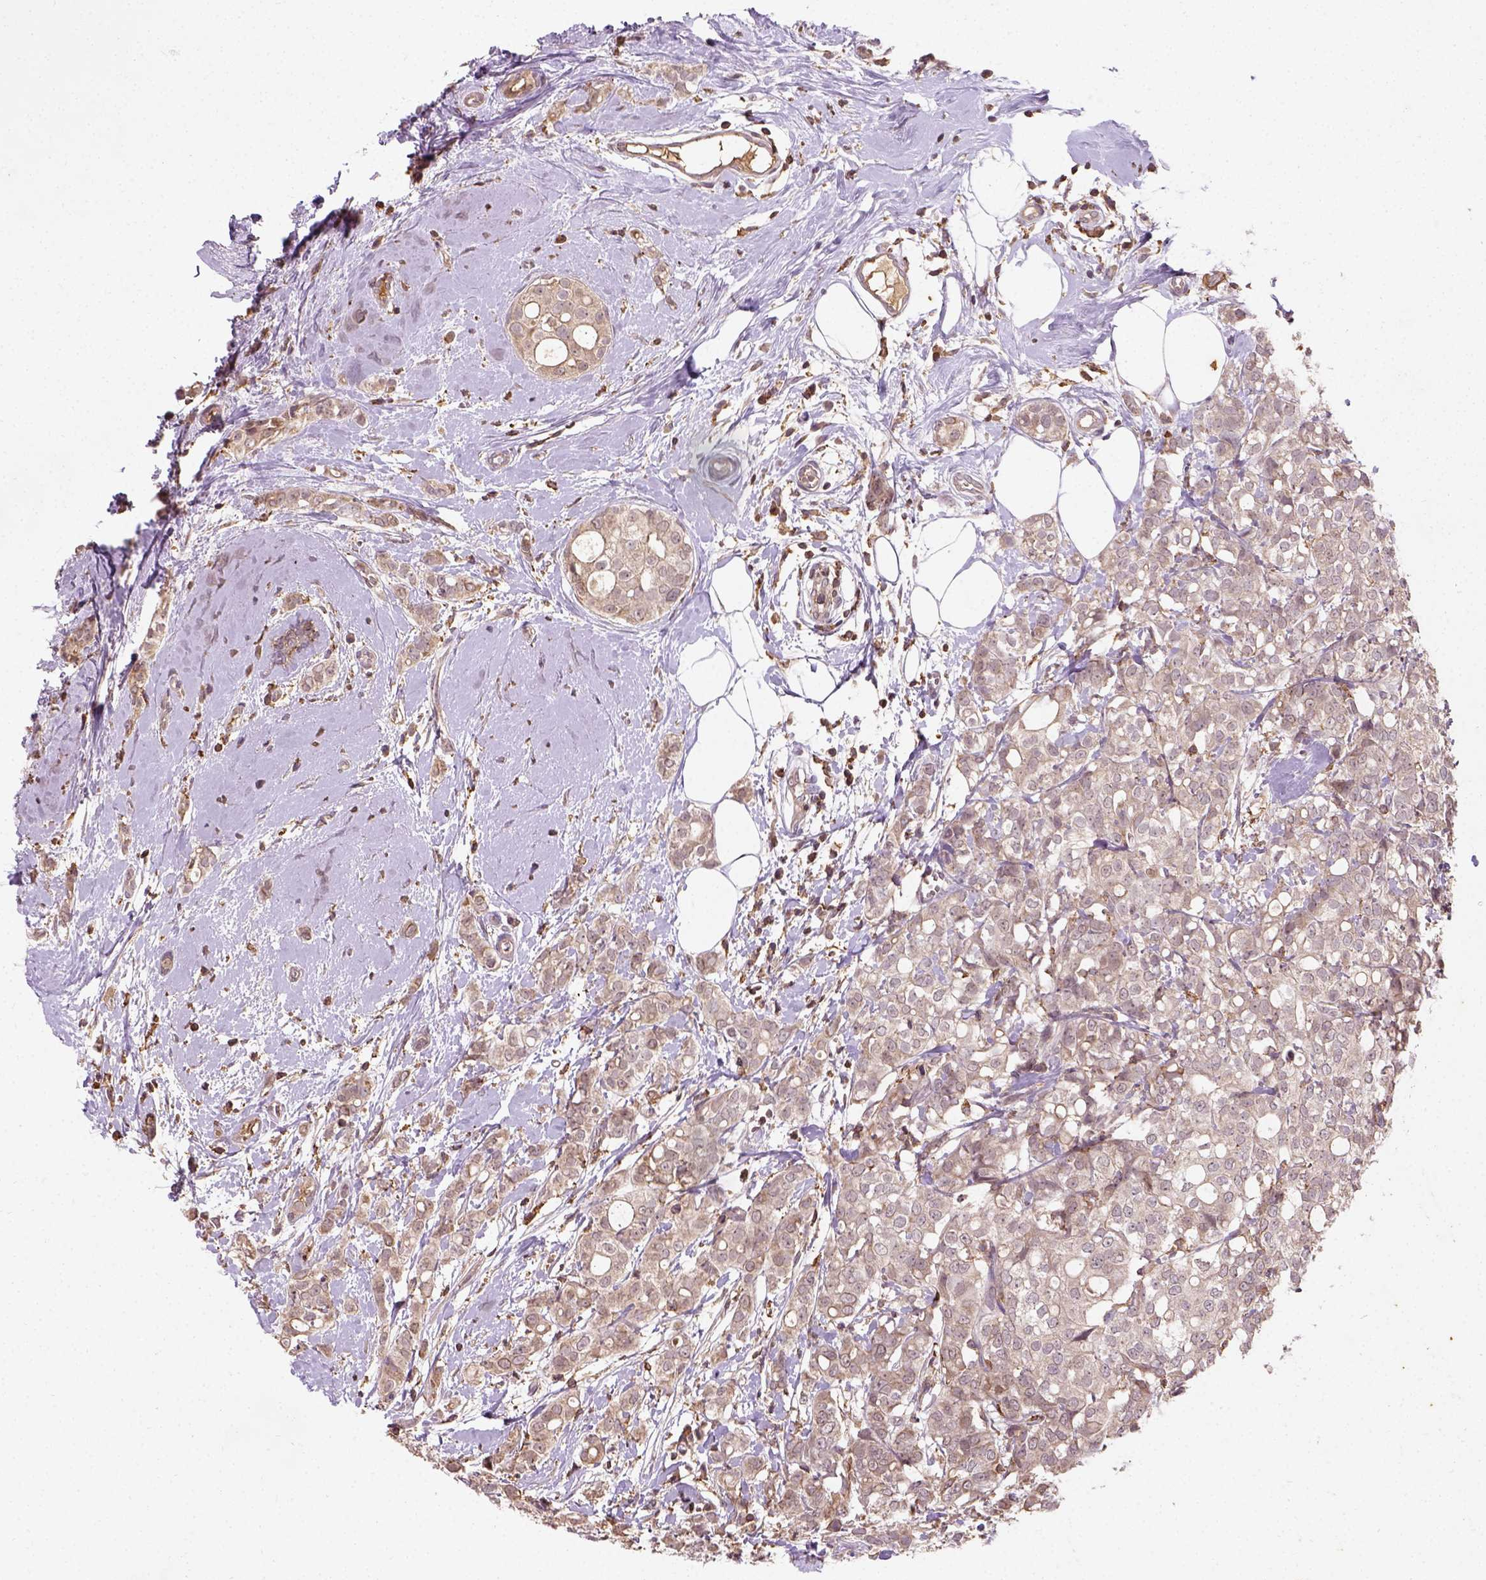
{"staining": {"intensity": "weak", "quantity": ">75%", "location": "cytoplasmic/membranous"}, "tissue": "breast cancer", "cell_type": "Tumor cells", "image_type": "cancer", "snomed": [{"axis": "morphology", "description": "Duct carcinoma"}, {"axis": "topography", "description": "Breast"}], "caption": "Immunohistochemical staining of human breast cancer (infiltrating ductal carcinoma) demonstrates low levels of weak cytoplasmic/membranous protein expression in approximately >75% of tumor cells. The staining was performed using DAB, with brown indicating positive protein expression. Nuclei are stained blue with hematoxylin.", "gene": "CAMKK1", "patient": {"sex": "female", "age": 40}}